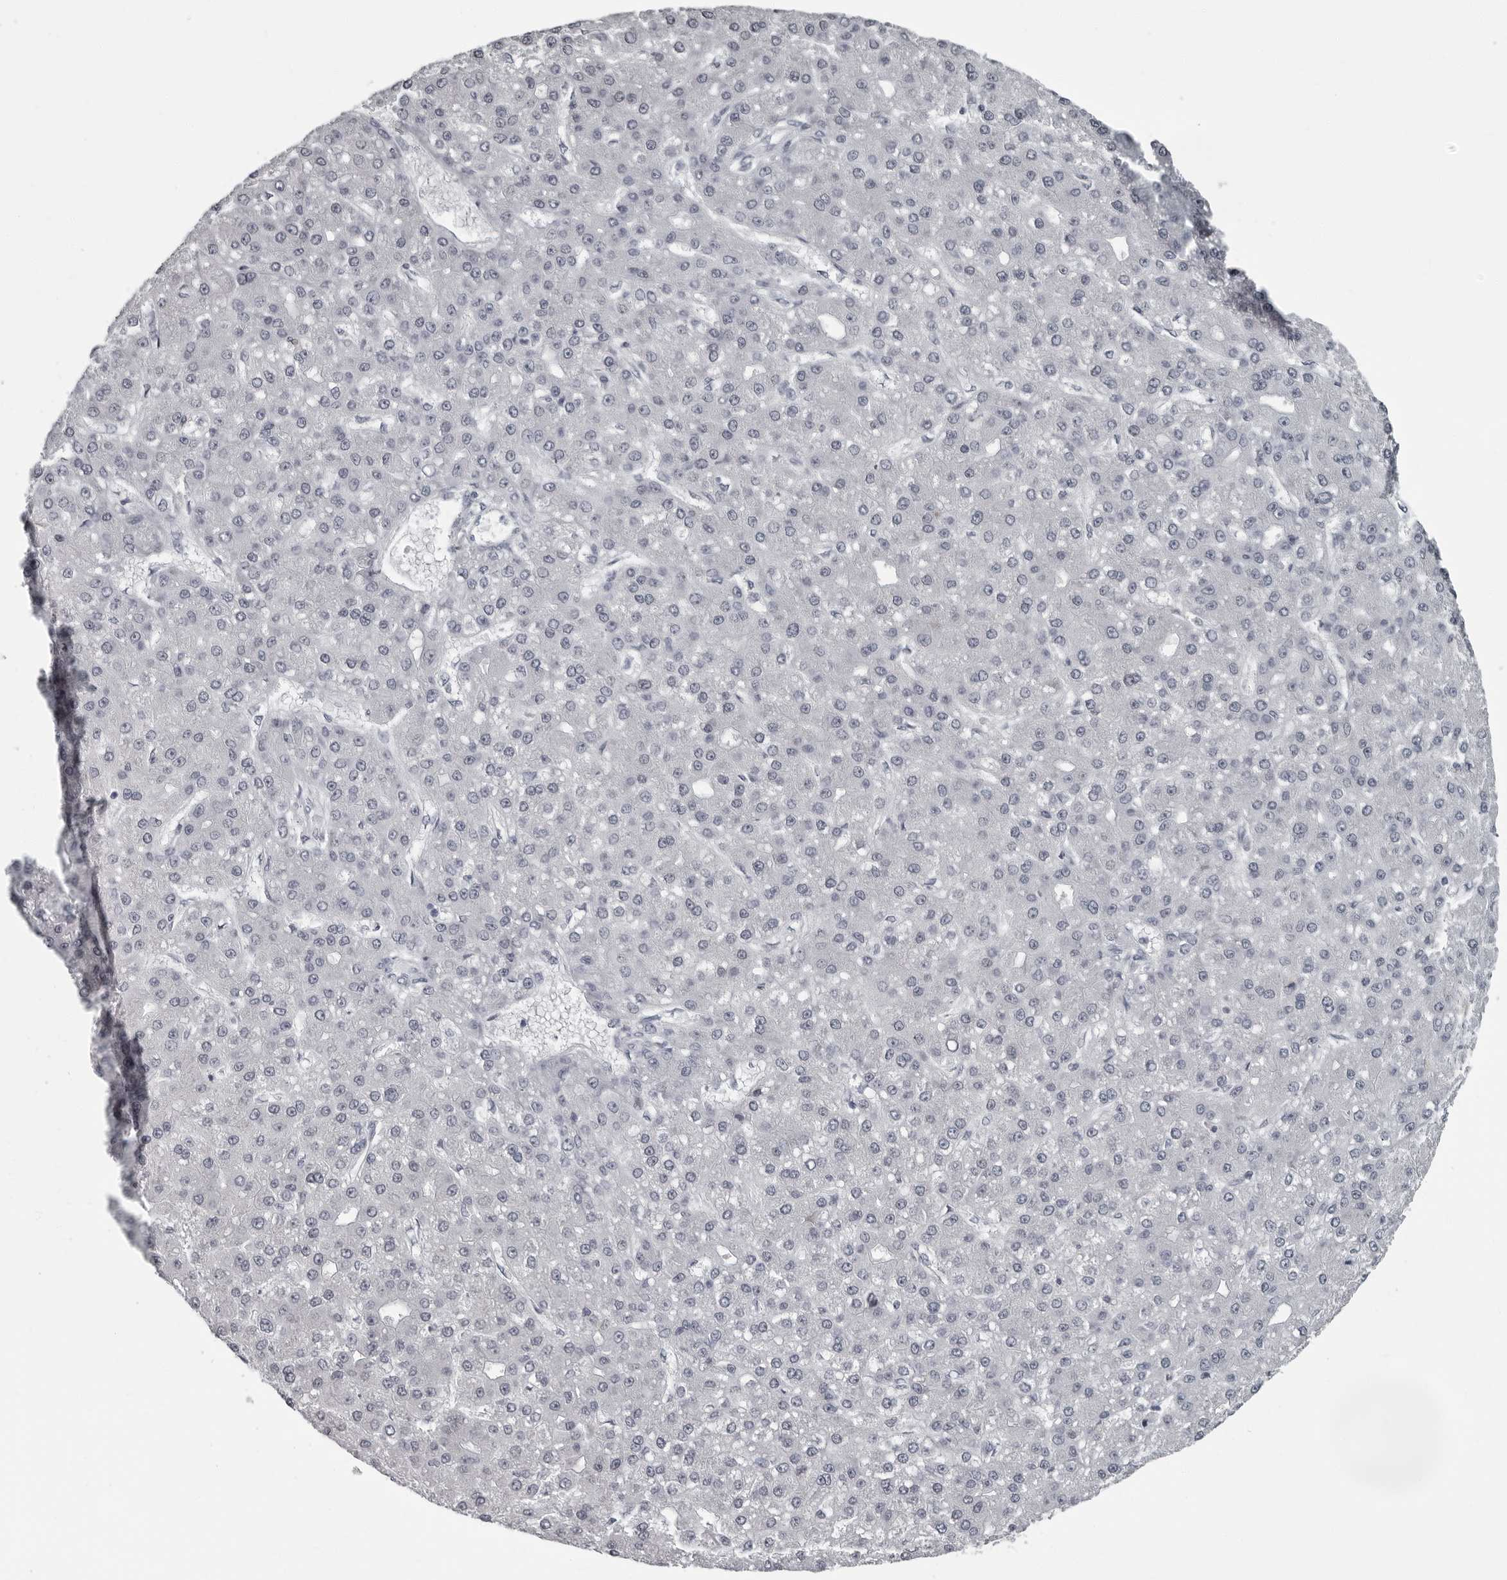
{"staining": {"intensity": "negative", "quantity": "none", "location": "none"}, "tissue": "liver cancer", "cell_type": "Tumor cells", "image_type": "cancer", "snomed": [{"axis": "morphology", "description": "Carcinoma, Hepatocellular, NOS"}, {"axis": "topography", "description": "Liver"}], "caption": "Immunohistochemical staining of human liver cancer (hepatocellular carcinoma) reveals no significant expression in tumor cells.", "gene": "LZIC", "patient": {"sex": "male", "age": 67}}